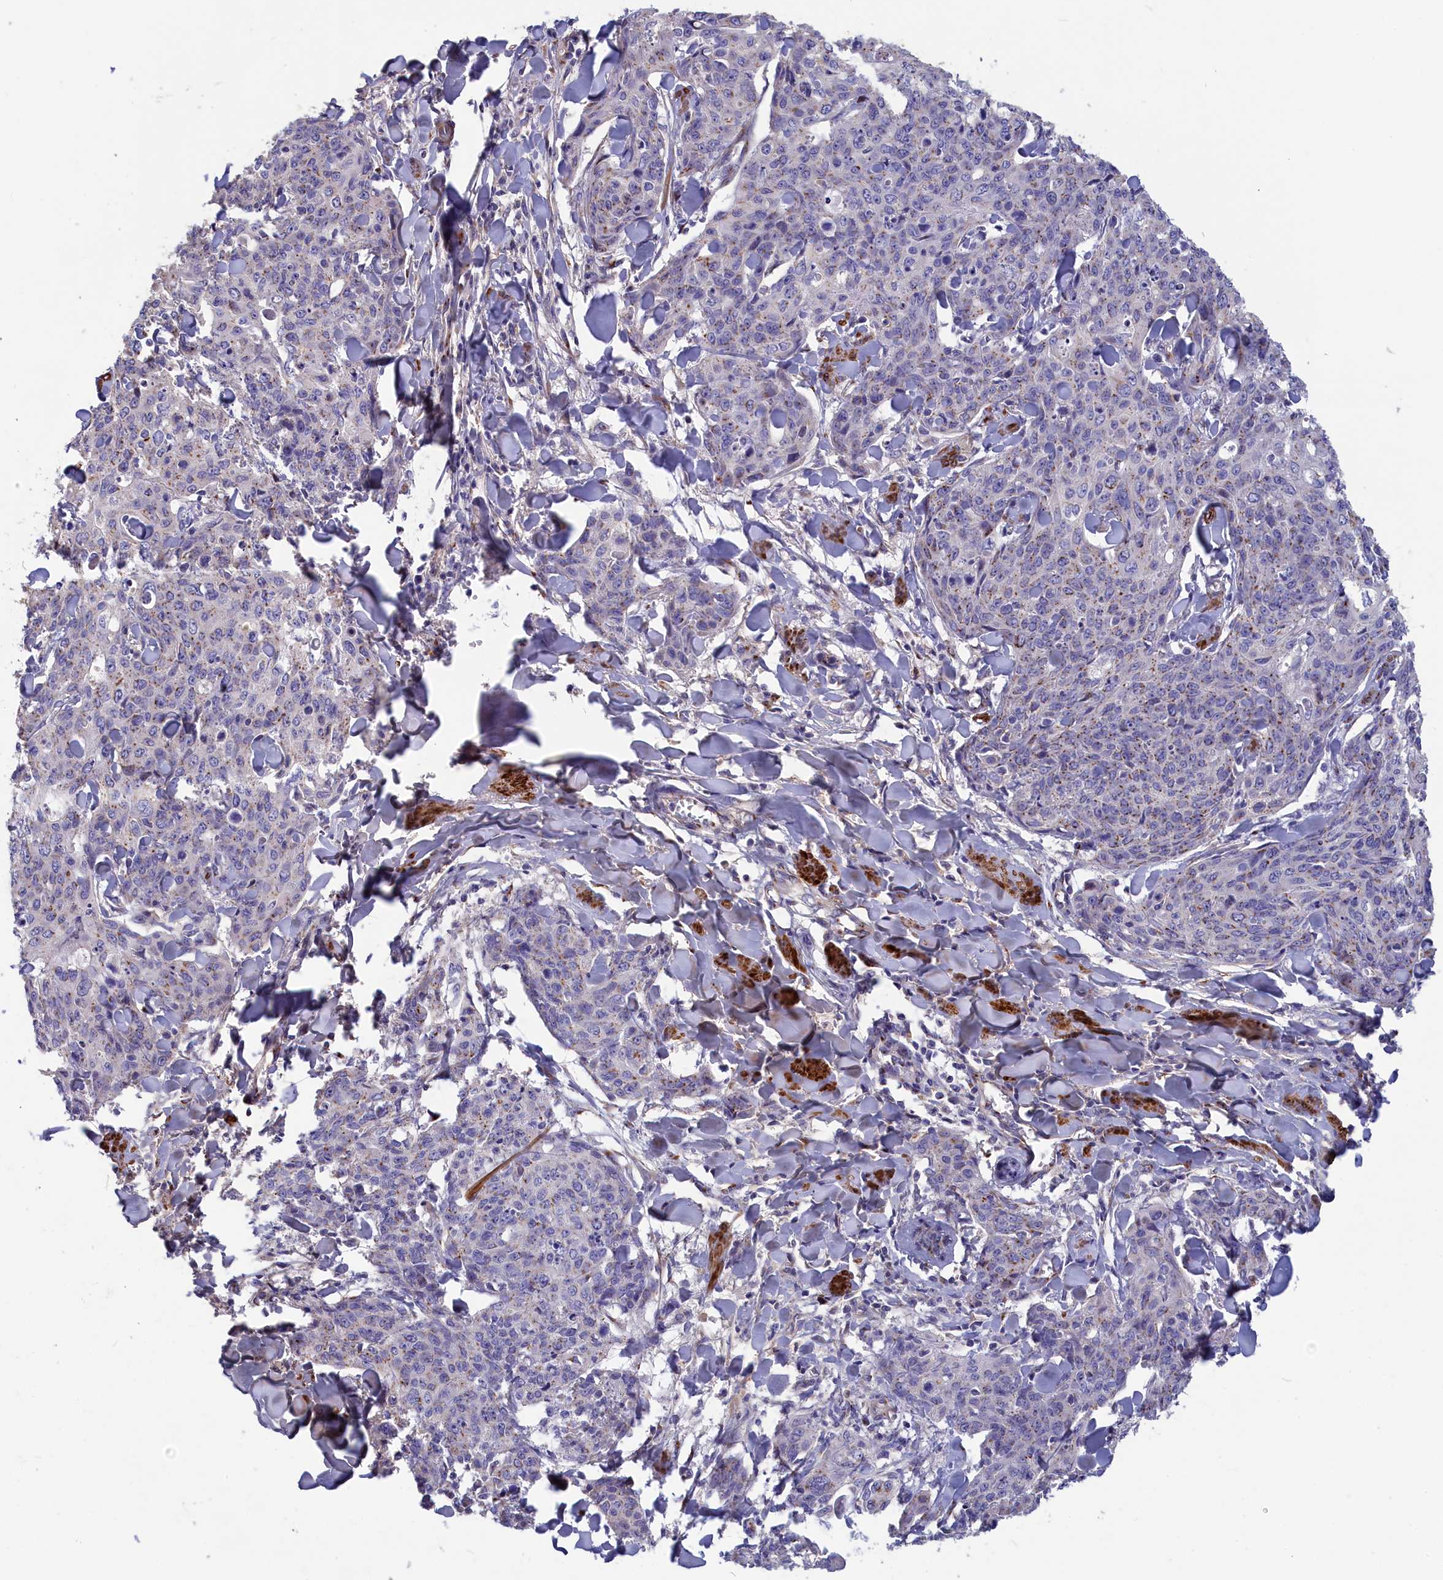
{"staining": {"intensity": "moderate", "quantity": "<25%", "location": "cytoplasmic/membranous"}, "tissue": "skin cancer", "cell_type": "Tumor cells", "image_type": "cancer", "snomed": [{"axis": "morphology", "description": "Squamous cell carcinoma, NOS"}, {"axis": "topography", "description": "Skin"}, {"axis": "topography", "description": "Vulva"}], "caption": "Protein expression analysis of skin squamous cell carcinoma shows moderate cytoplasmic/membranous staining in about <25% of tumor cells.", "gene": "TUBGCP4", "patient": {"sex": "female", "age": 85}}